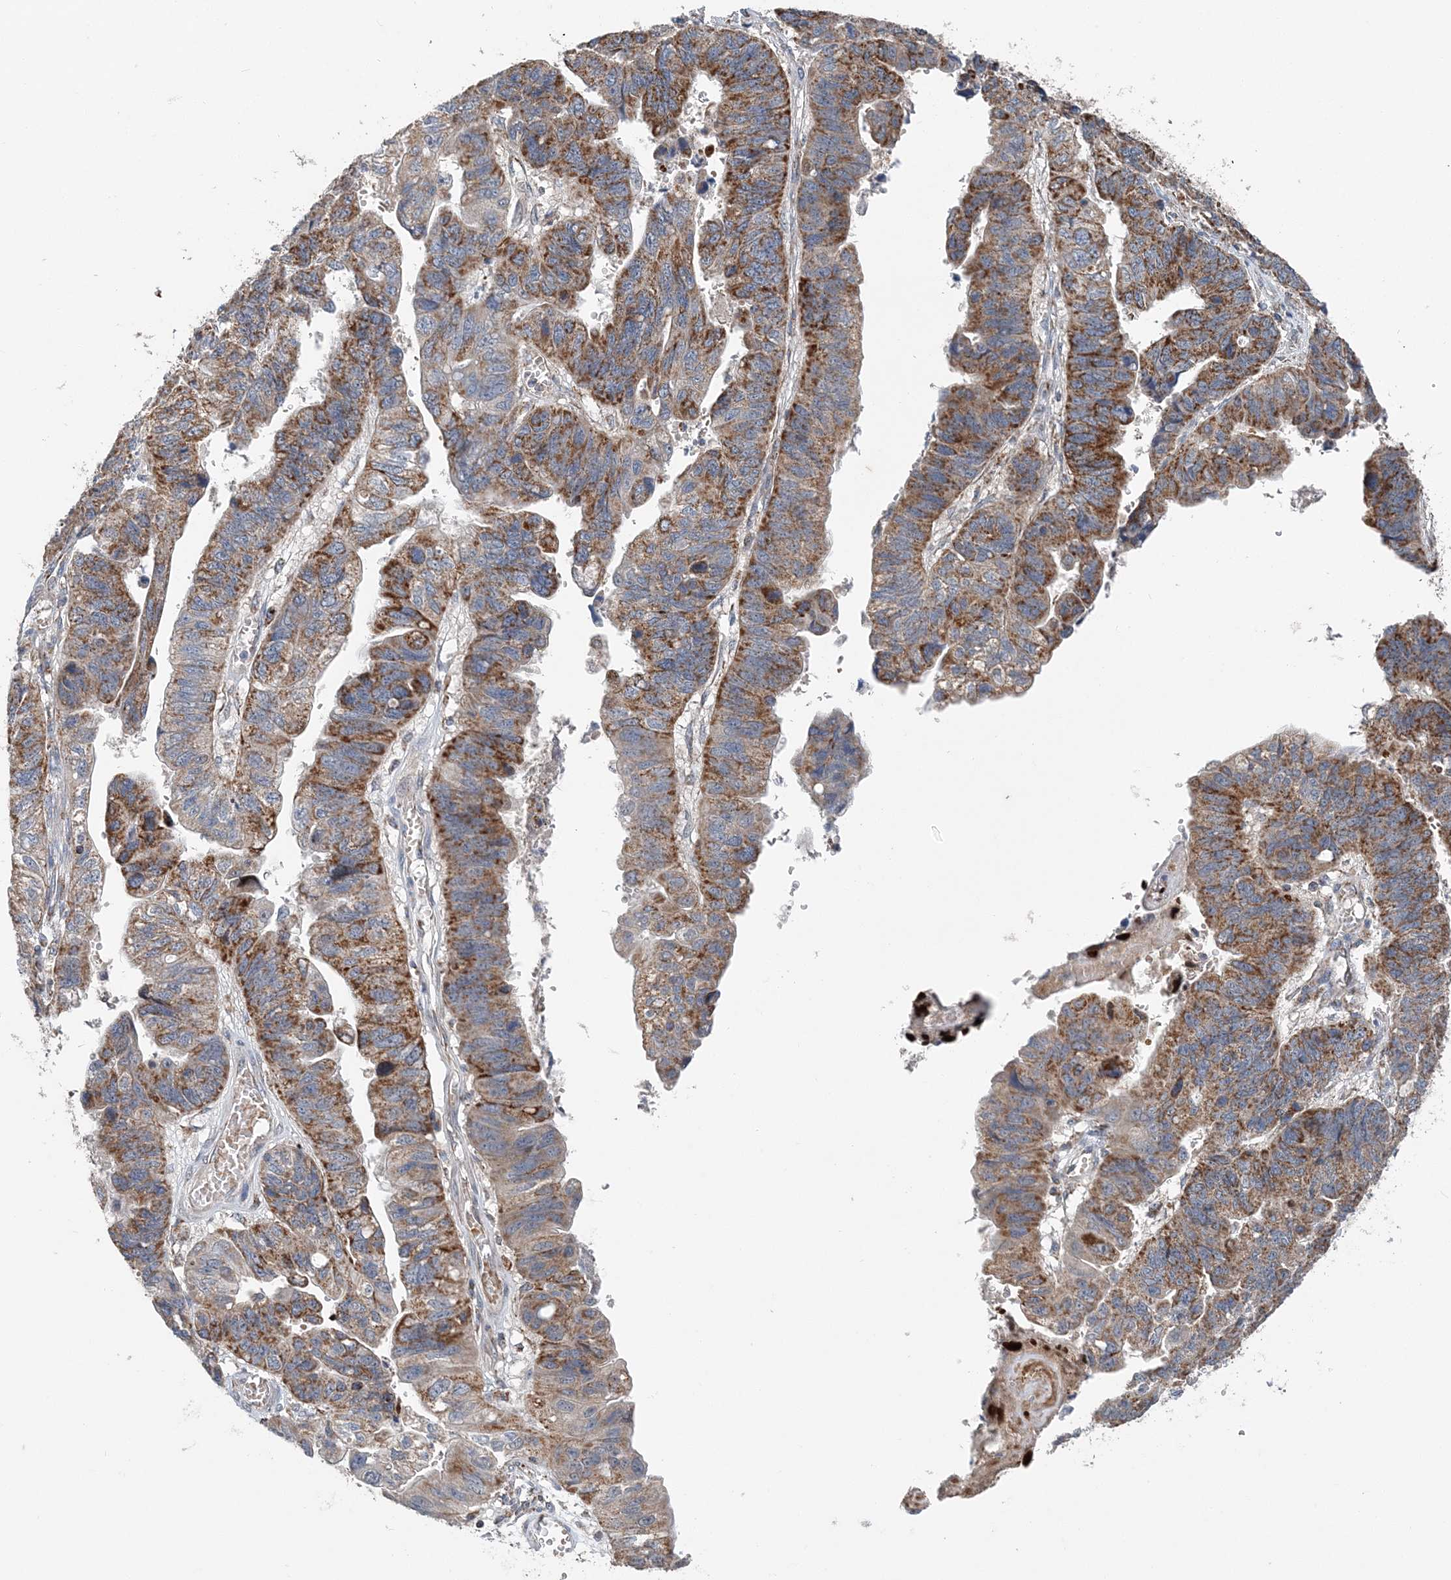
{"staining": {"intensity": "moderate", "quantity": ">75%", "location": "cytoplasmic/membranous"}, "tissue": "stomach cancer", "cell_type": "Tumor cells", "image_type": "cancer", "snomed": [{"axis": "morphology", "description": "Adenocarcinoma, NOS"}, {"axis": "topography", "description": "Stomach"}], "caption": "An immunohistochemistry (IHC) histopathology image of neoplastic tissue is shown. Protein staining in brown labels moderate cytoplasmic/membranous positivity in stomach cancer (adenocarcinoma) within tumor cells. The staining was performed using DAB to visualize the protein expression in brown, while the nuclei were stained in blue with hematoxylin (Magnification: 20x).", "gene": "SPRY2", "patient": {"sex": "male", "age": 59}}